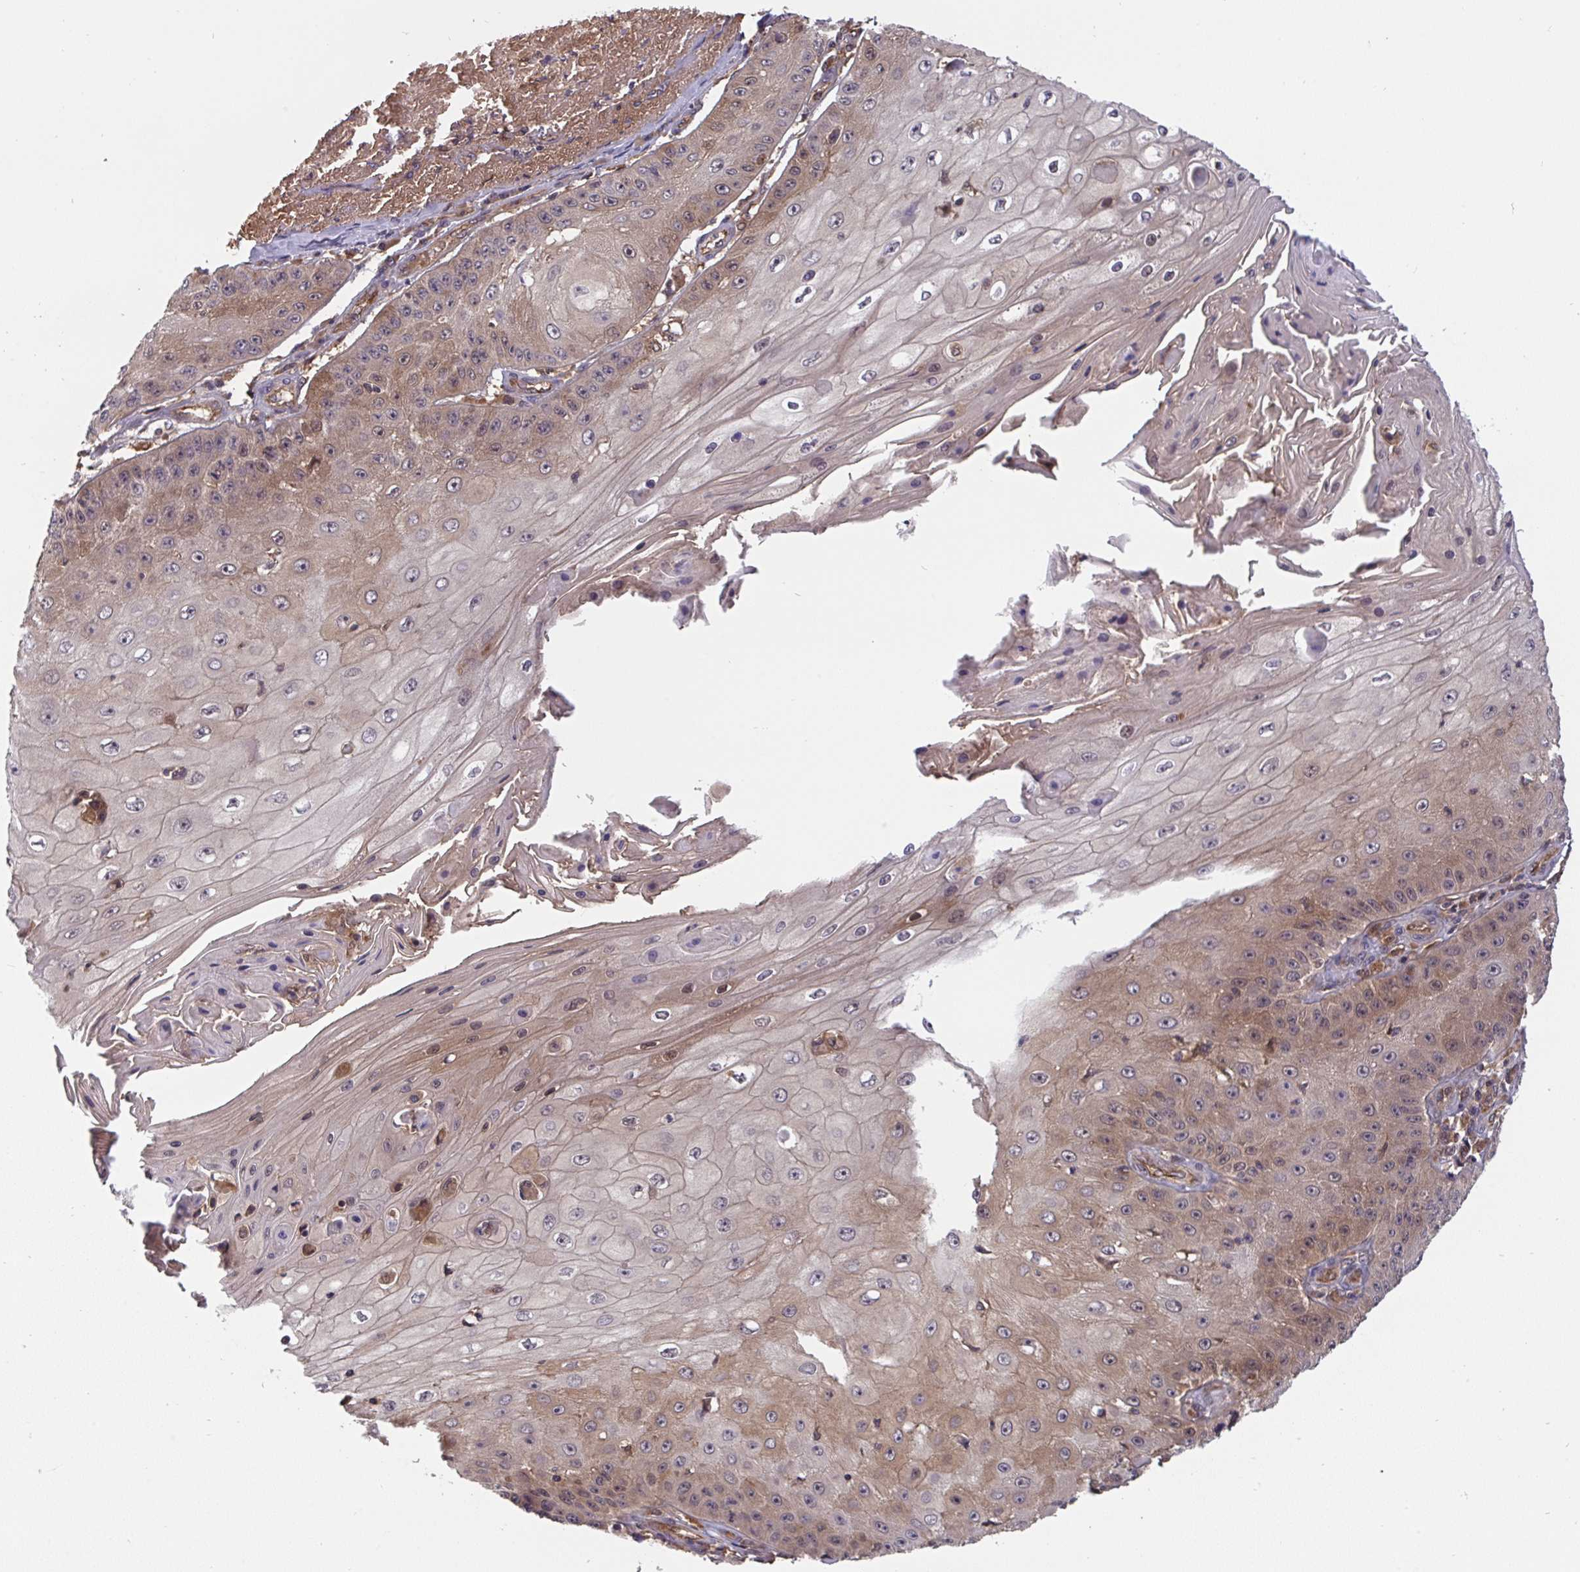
{"staining": {"intensity": "weak", "quantity": "25%-75%", "location": "cytoplasmic/membranous,nuclear"}, "tissue": "skin cancer", "cell_type": "Tumor cells", "image_type": "cancer", "snomed": [{"axis": "morphology", "description": "Squamous cell carcinoma, NOS"}, {"axis": "topography", "description": "Skin"}], "caption": "A brown stain labels weak cytoplasmic/membranous and nuclear expression of a protein in squamous cell carcinoma (skin) tumor cells. The protein of interest is shown in brown color, while the nuclei are stained blue.", "gene": "TIGAR", "patient": {"sex": "male", "age": 70}}